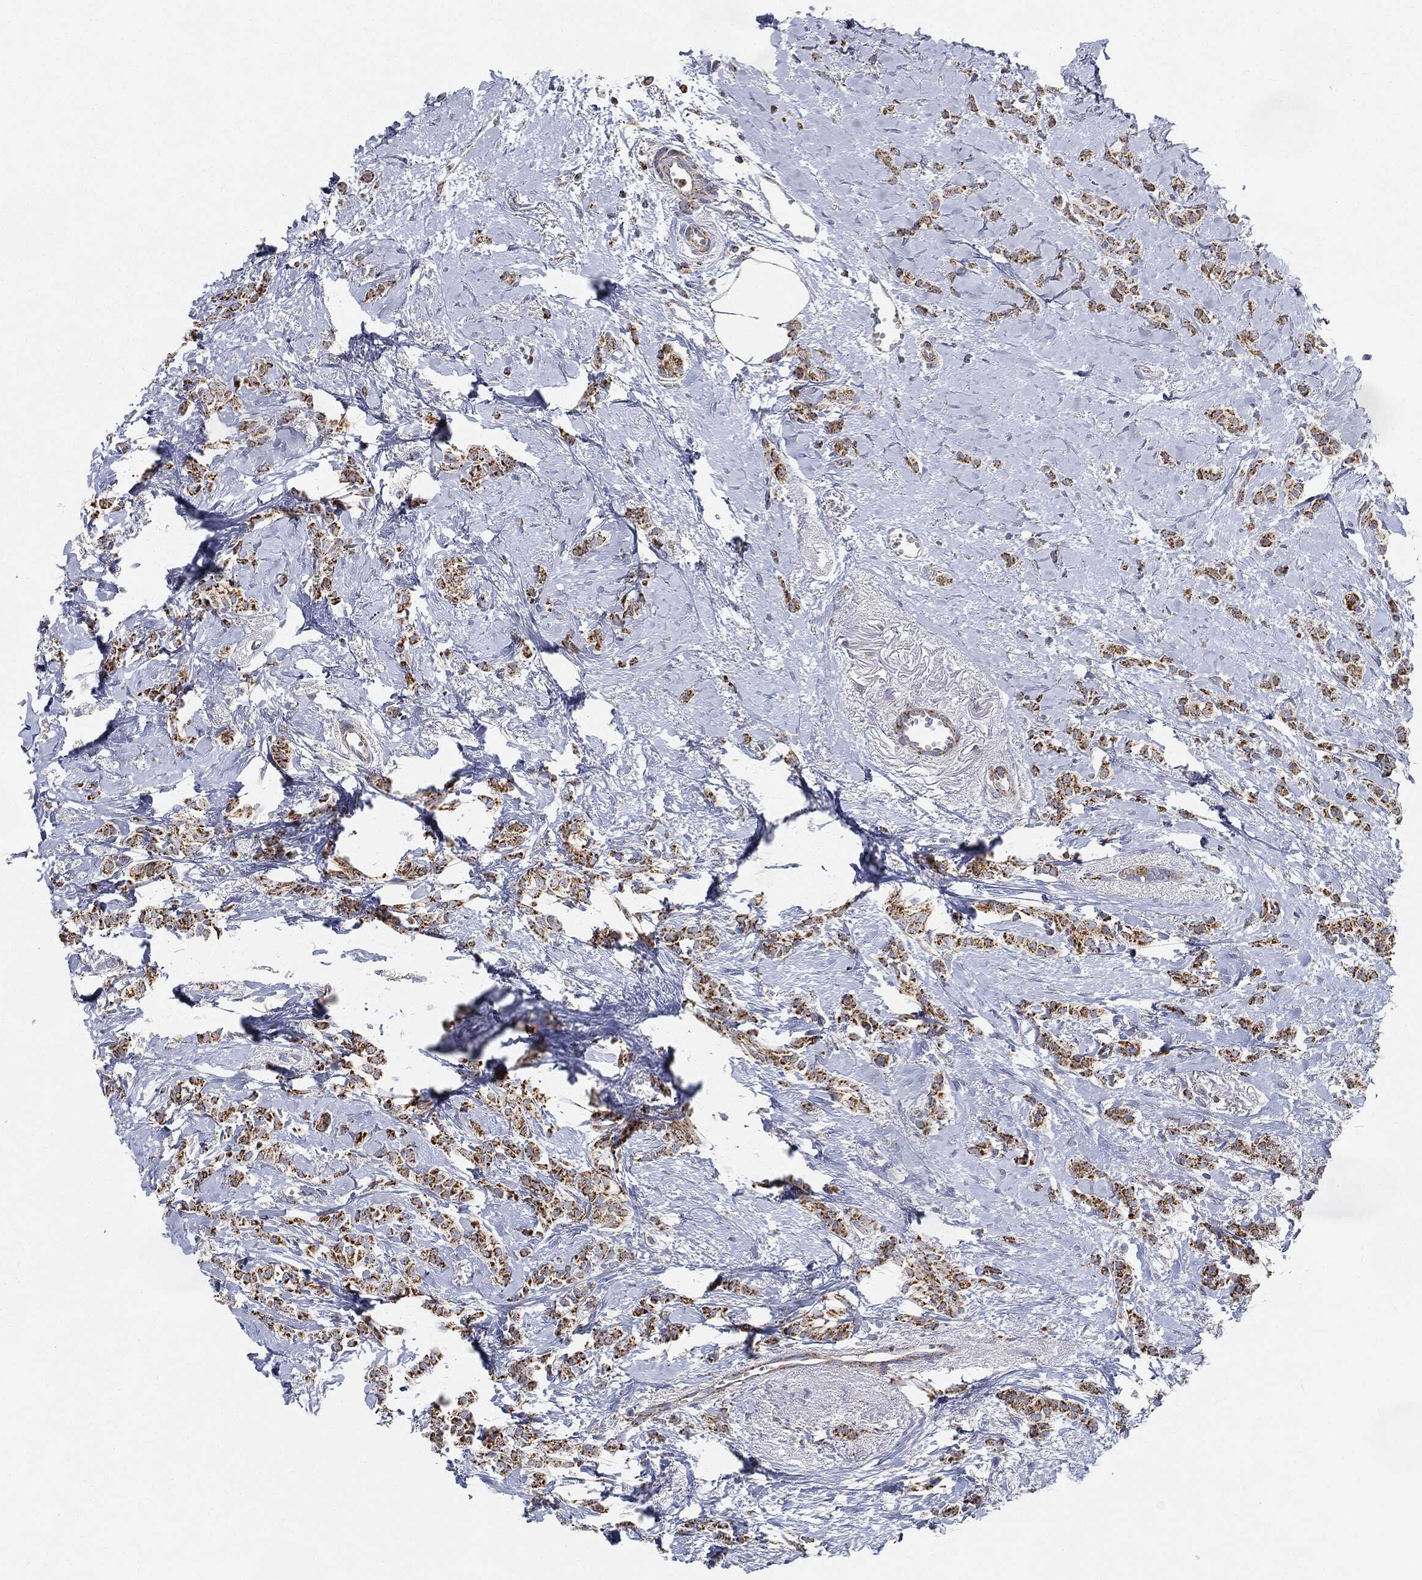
{"staining": {"intensity": "strong", "quantity": ">75%", "location": "cytoplasmic/membranous"}, "tissue": "breast cancer", "cell_type": "Tumor cells", "image_type": "cancer", "snomed": [{"axis": "morphology", "description": "Duct carcinoma"}, {"axis": "topography", "description": "Breast"}], "caption": "Breast infiltrating ductal carcinoma was stained to show a protein in brown. There is high levels of strong cytoplasmic/membranous expression in approximately >75% of tumor cells.", "gene": "CAPN15", "patient": {"sex": "female", "age": 85}}